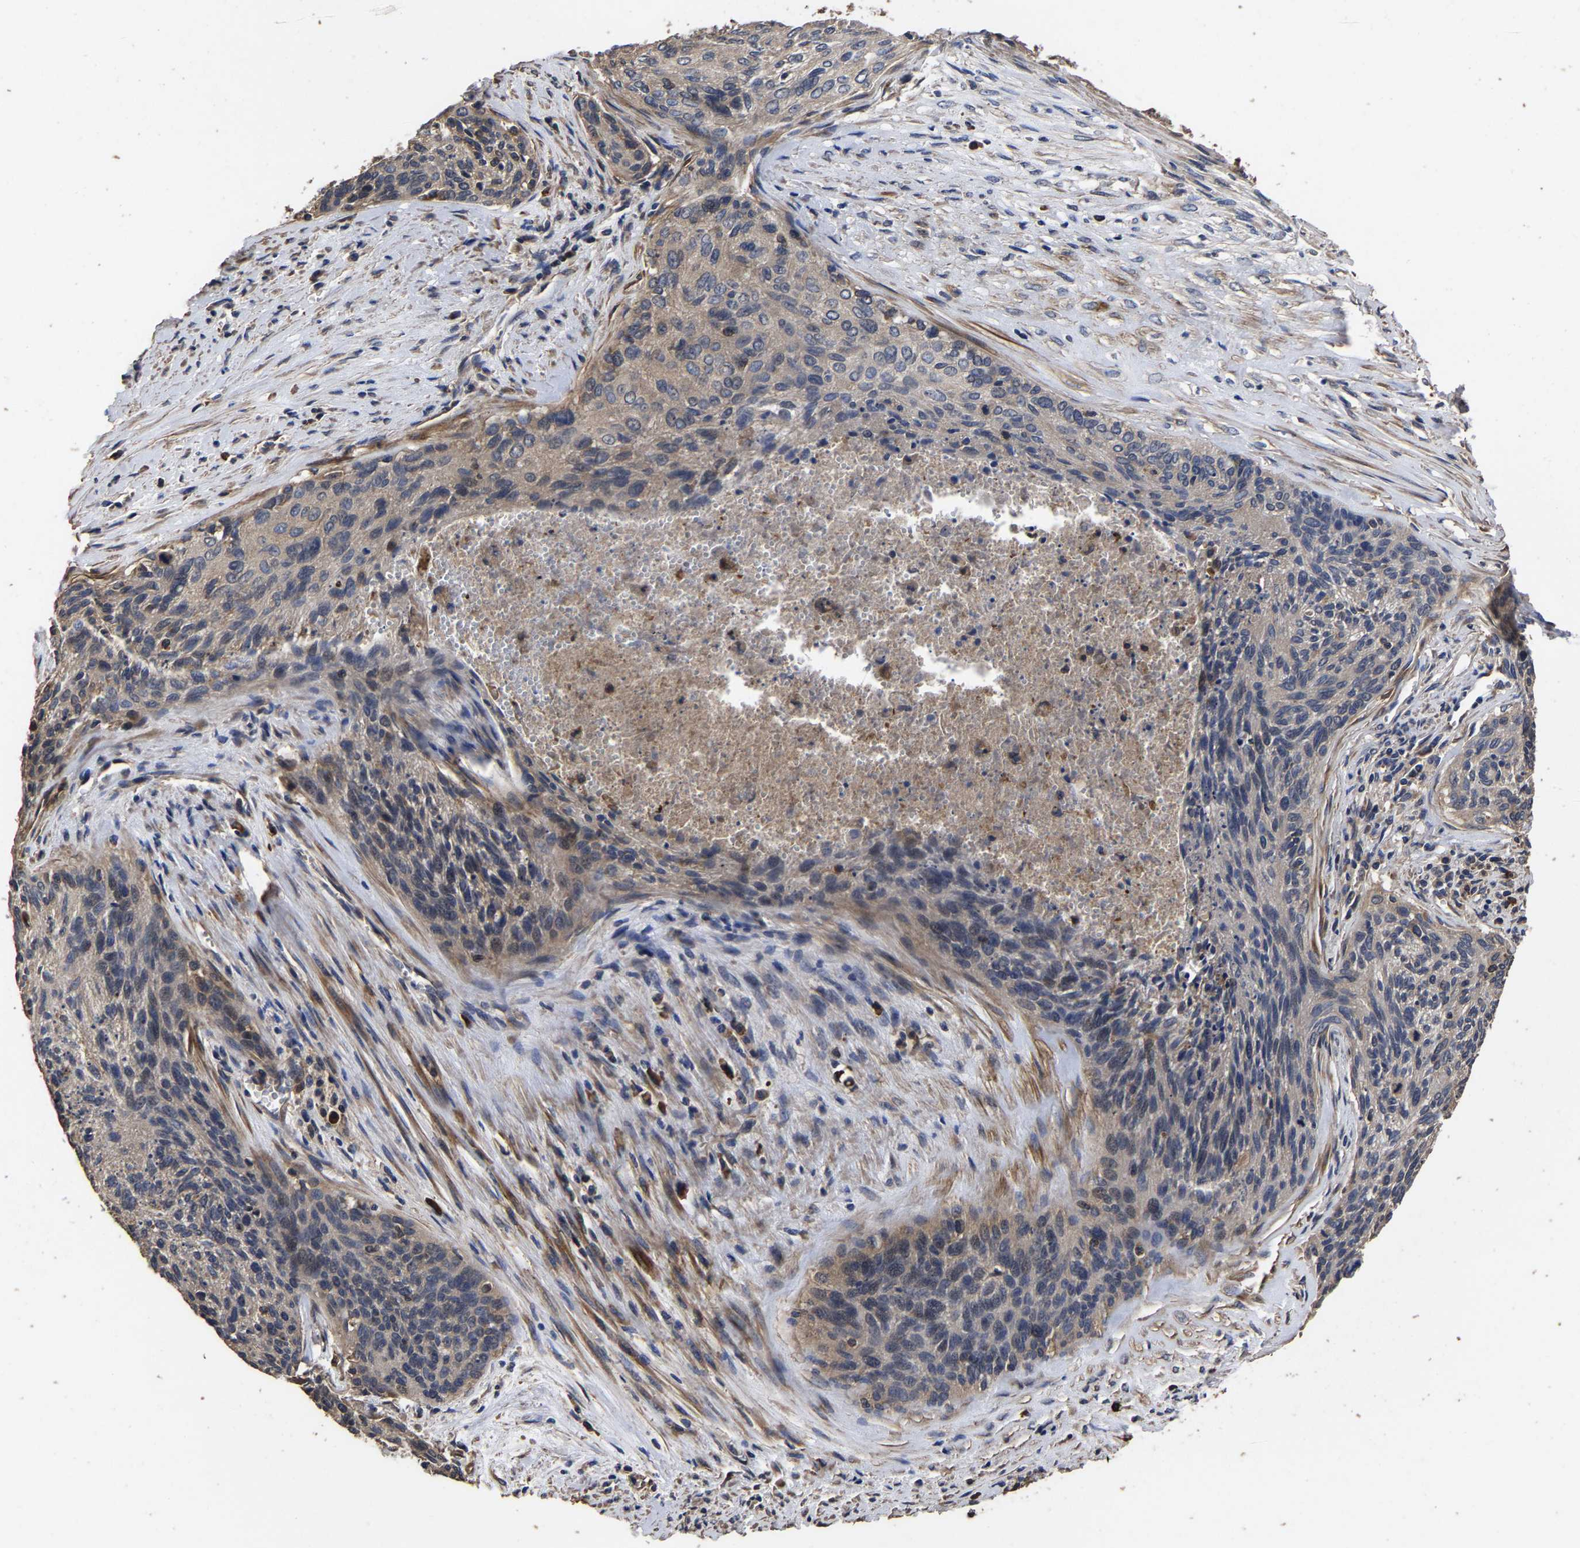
{"staining": {"intensity": "weak", "quantity": "25%-75%", "location": "cytoplasmic/membranous"}, "tissue": "cervical cancer", "cell_type": "Tumor cells", "image_type": "cancer", "snomed": [{"axis": "morphology", "description": "Squamous cell carcinoma, NOS"}, {"axis": "topography", "description": "Cervix"}], "caption": "Protein staining of cervical cancer (squamous cell carcinoma) tissue displays weak cytoplasmic/membranous positivity in approximately 25%-75% of tumor cells. The protein is stained brown, and the nuclei are stained in blue (DAB IHC with brightfield microscopy, high magnification).", "gene": "ITCH", "patient": {"sex": "female", "age": 55}}